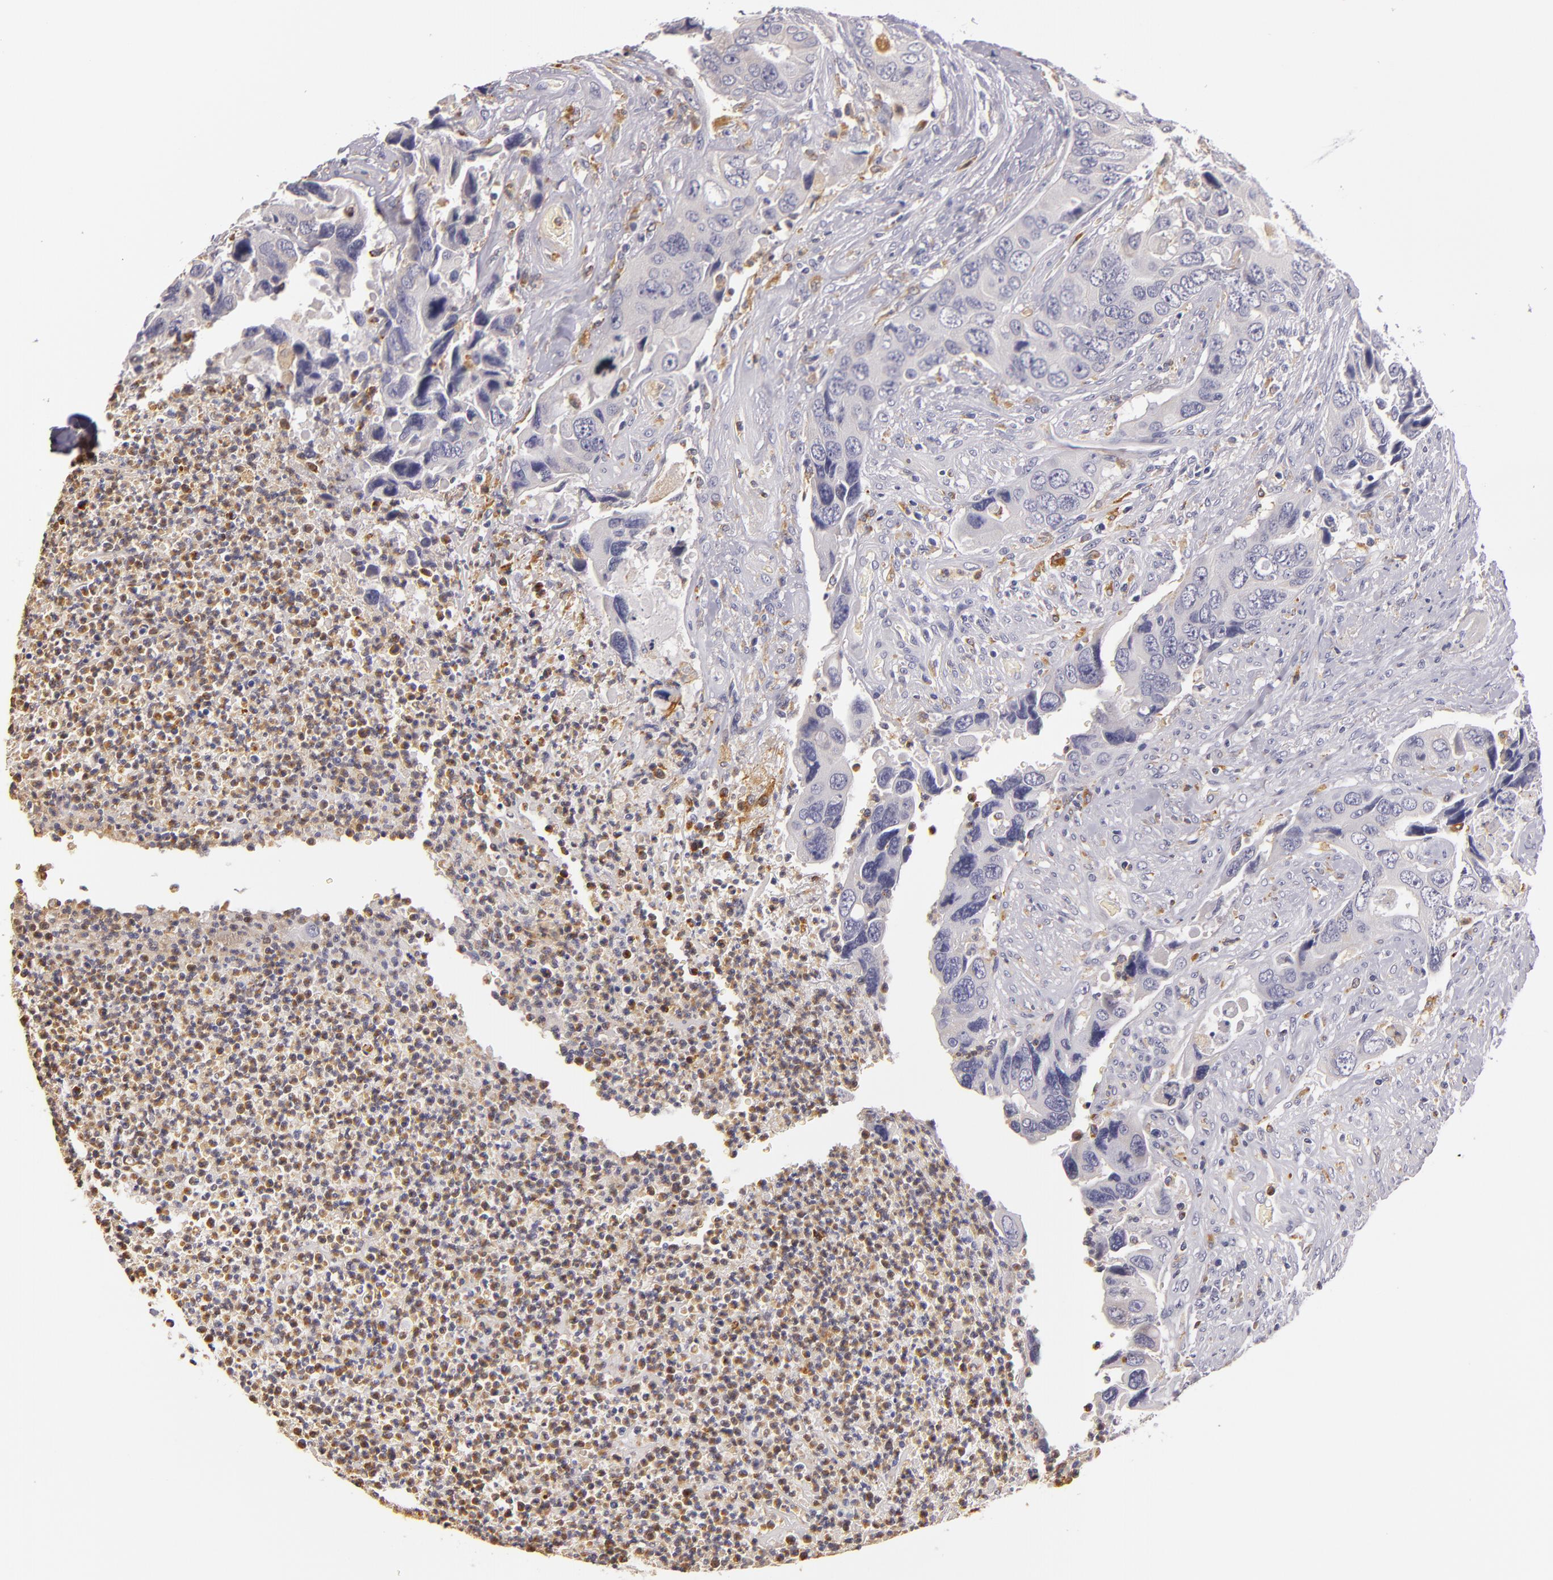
{"staining": {"intensity": "negative", "quantity": "none", "location": "none"}, "tissue": "colorectal cancer", "cell_type": "Tumor cells", "image_type": "cancer", "snomed": [{"axis": "morphology", "description": "Adenocarcinoma, NOS"}, {"axis": "topography", "description": "Rectum"}], "caption": "There is no significant positivity in tumor cells of colorectal cancer.", "gene": "TLR8", "patient": {"sex": "female", "age": 67}}